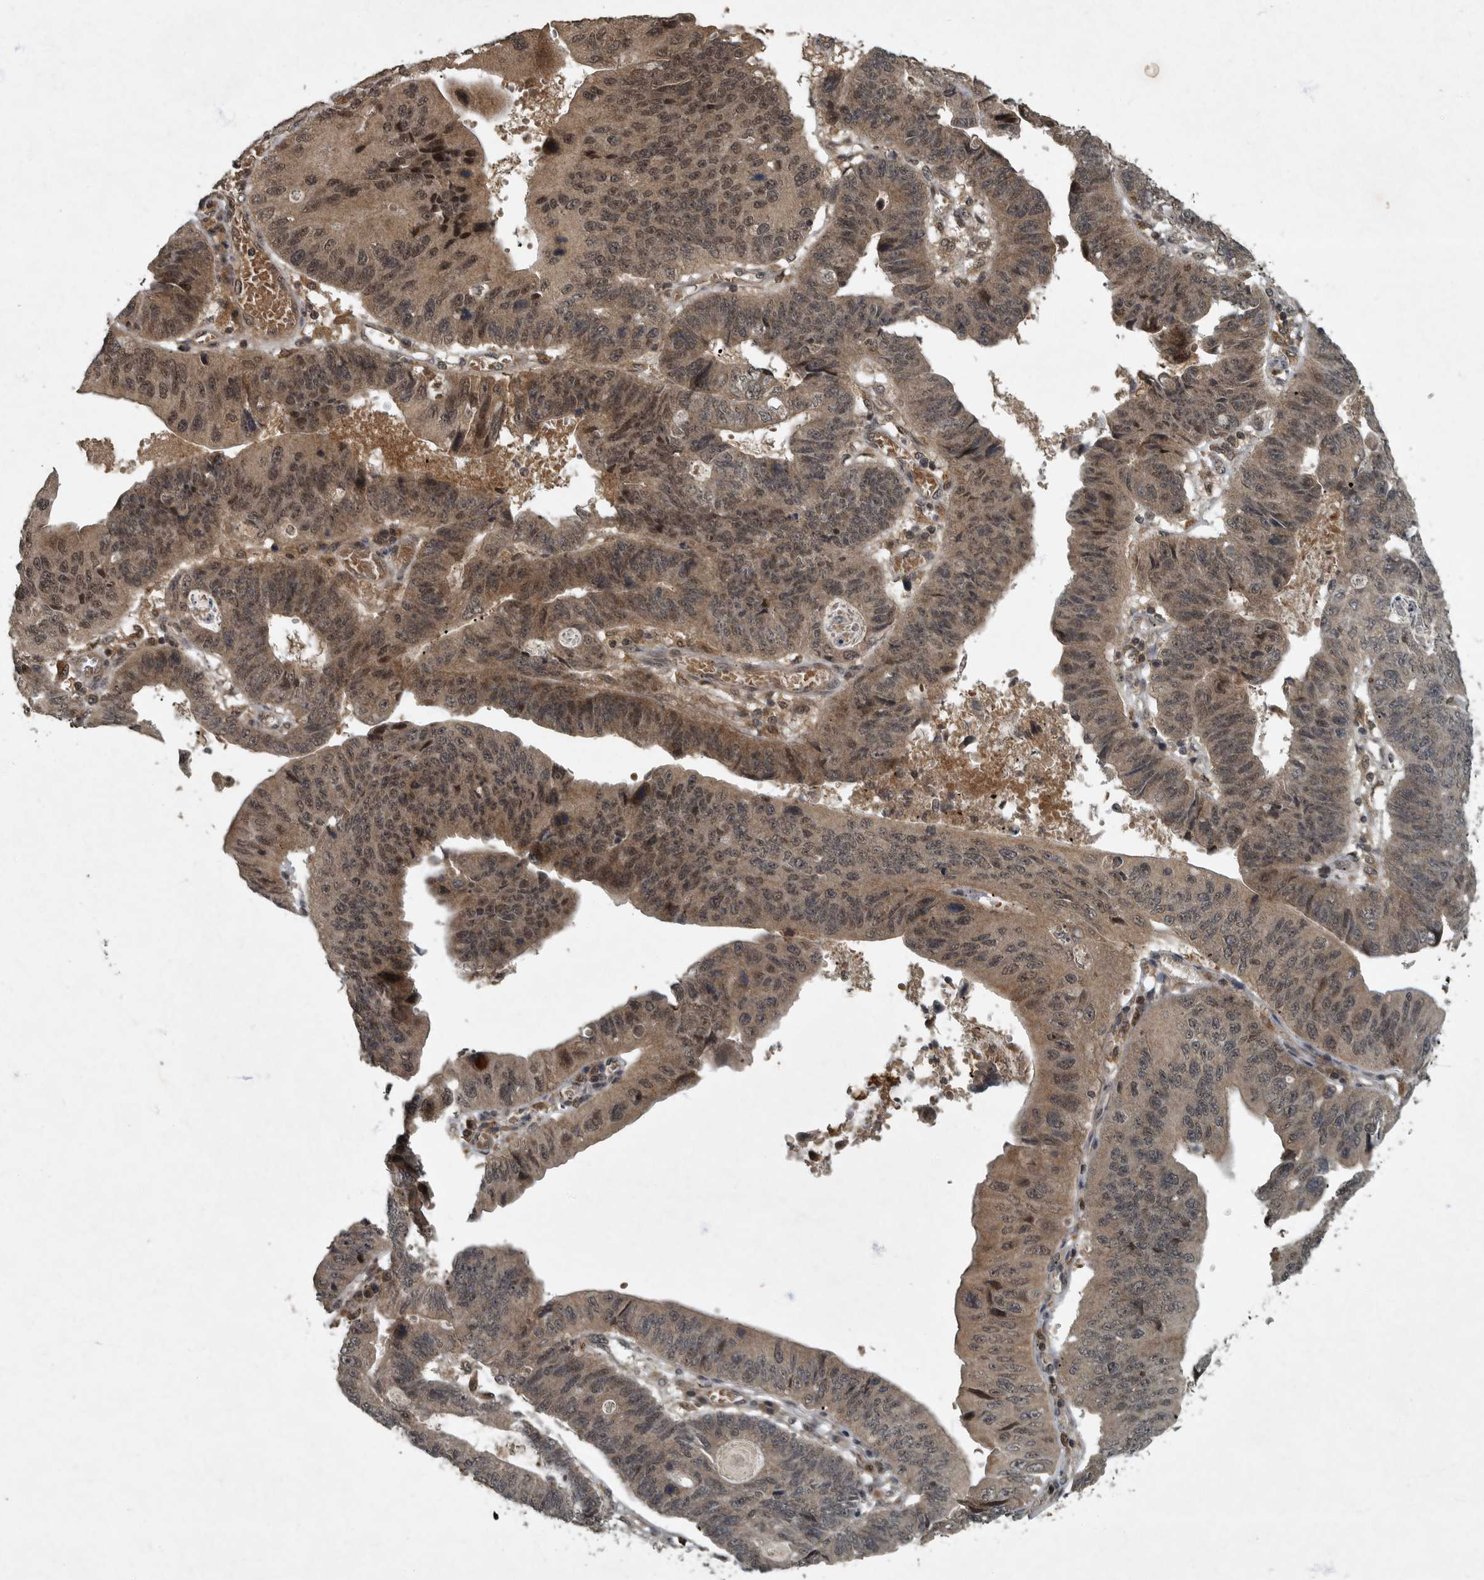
{"staining": {"intensity": "moderate", "quantity": "25%-75%", "location": "cytoplasmic/membranous,nuclear"}, "tissue": "stomach cancer", "cell_type": "Tumor cells", "image_type": "cancer", "snomed": [{"axis": "morphology", "description": "Adenocarcinoma, NOS"}, {"axis": "topography", "description": "Stomach"}], "caption": "DAB (3,3'-diaminobenzidine) immunohistochemical staining of human stomach adenocarcinoma demonstrates moderate cytoplasmic/membranous and nuclear protein staining in about 25%-75% of tumor cells. The protein of interest is stained brown, and the nuclei are stained in blue (DAB (3,3'-diaminobenzidine) IHC with brightfield microscopy, high magnification).", "gene": "FOXO1", "patient": {"sex": "male", "age": 59}}